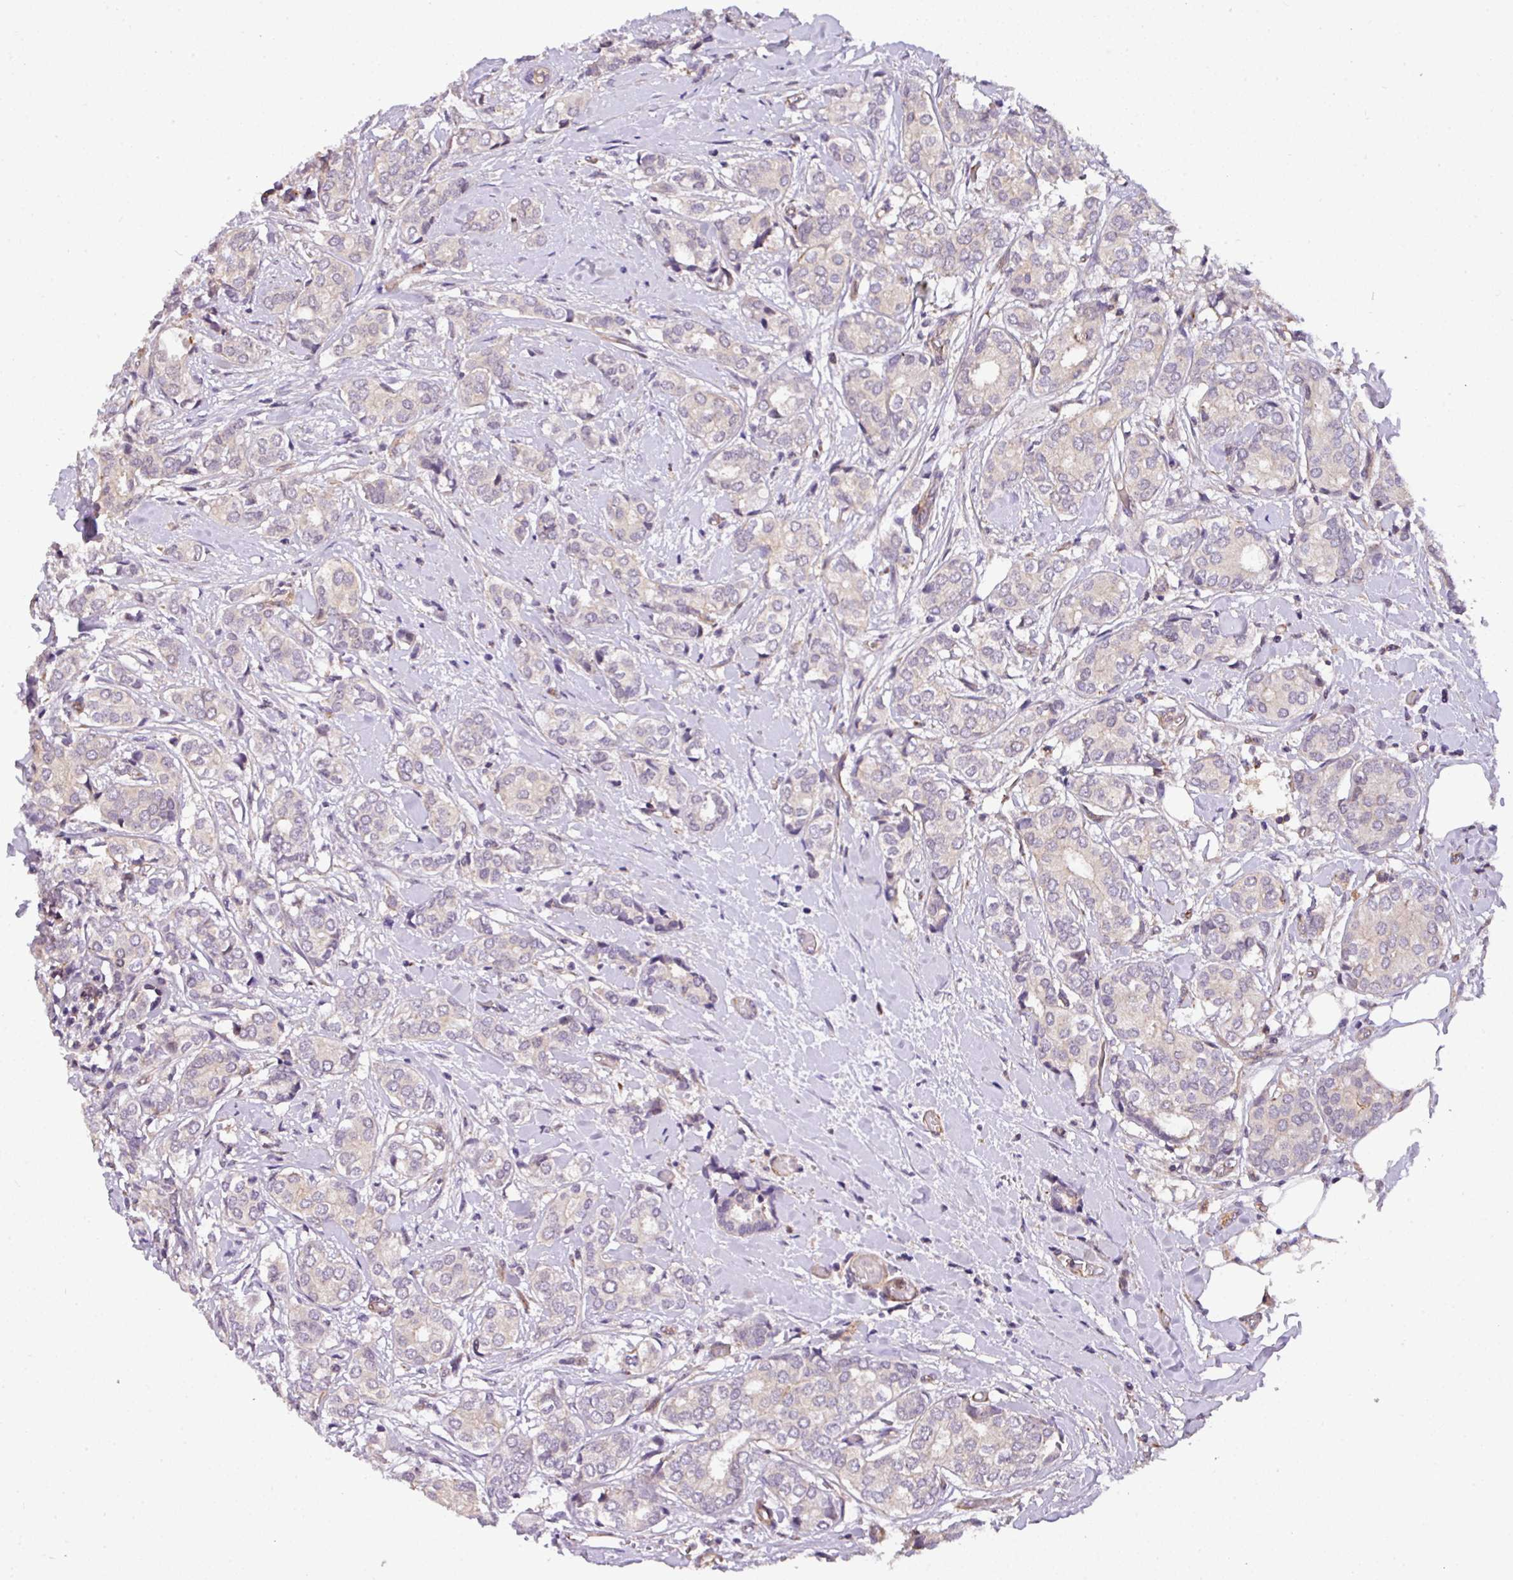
{"staining": {"intensity": "negative", "quantity": "none", "location": "none"}, "tissue": "breast cancer", "cell_type": "Tumor cells", "image_type": "cancer", "snomed": [{"axis": "morphology", "description": "Duct carcinoma"}, {"axis": "topography", "description": "Breast"}], "caption": "IHC of breast cancer displays no staining in tumor cells. The staining is performed using DAB (3,3'-diaminobenzidine) brown chromogen with nuclei counter-stained in using hematoxylin.", "gene": "CASS4", "patient": {"sex": "female", "age": 73}}